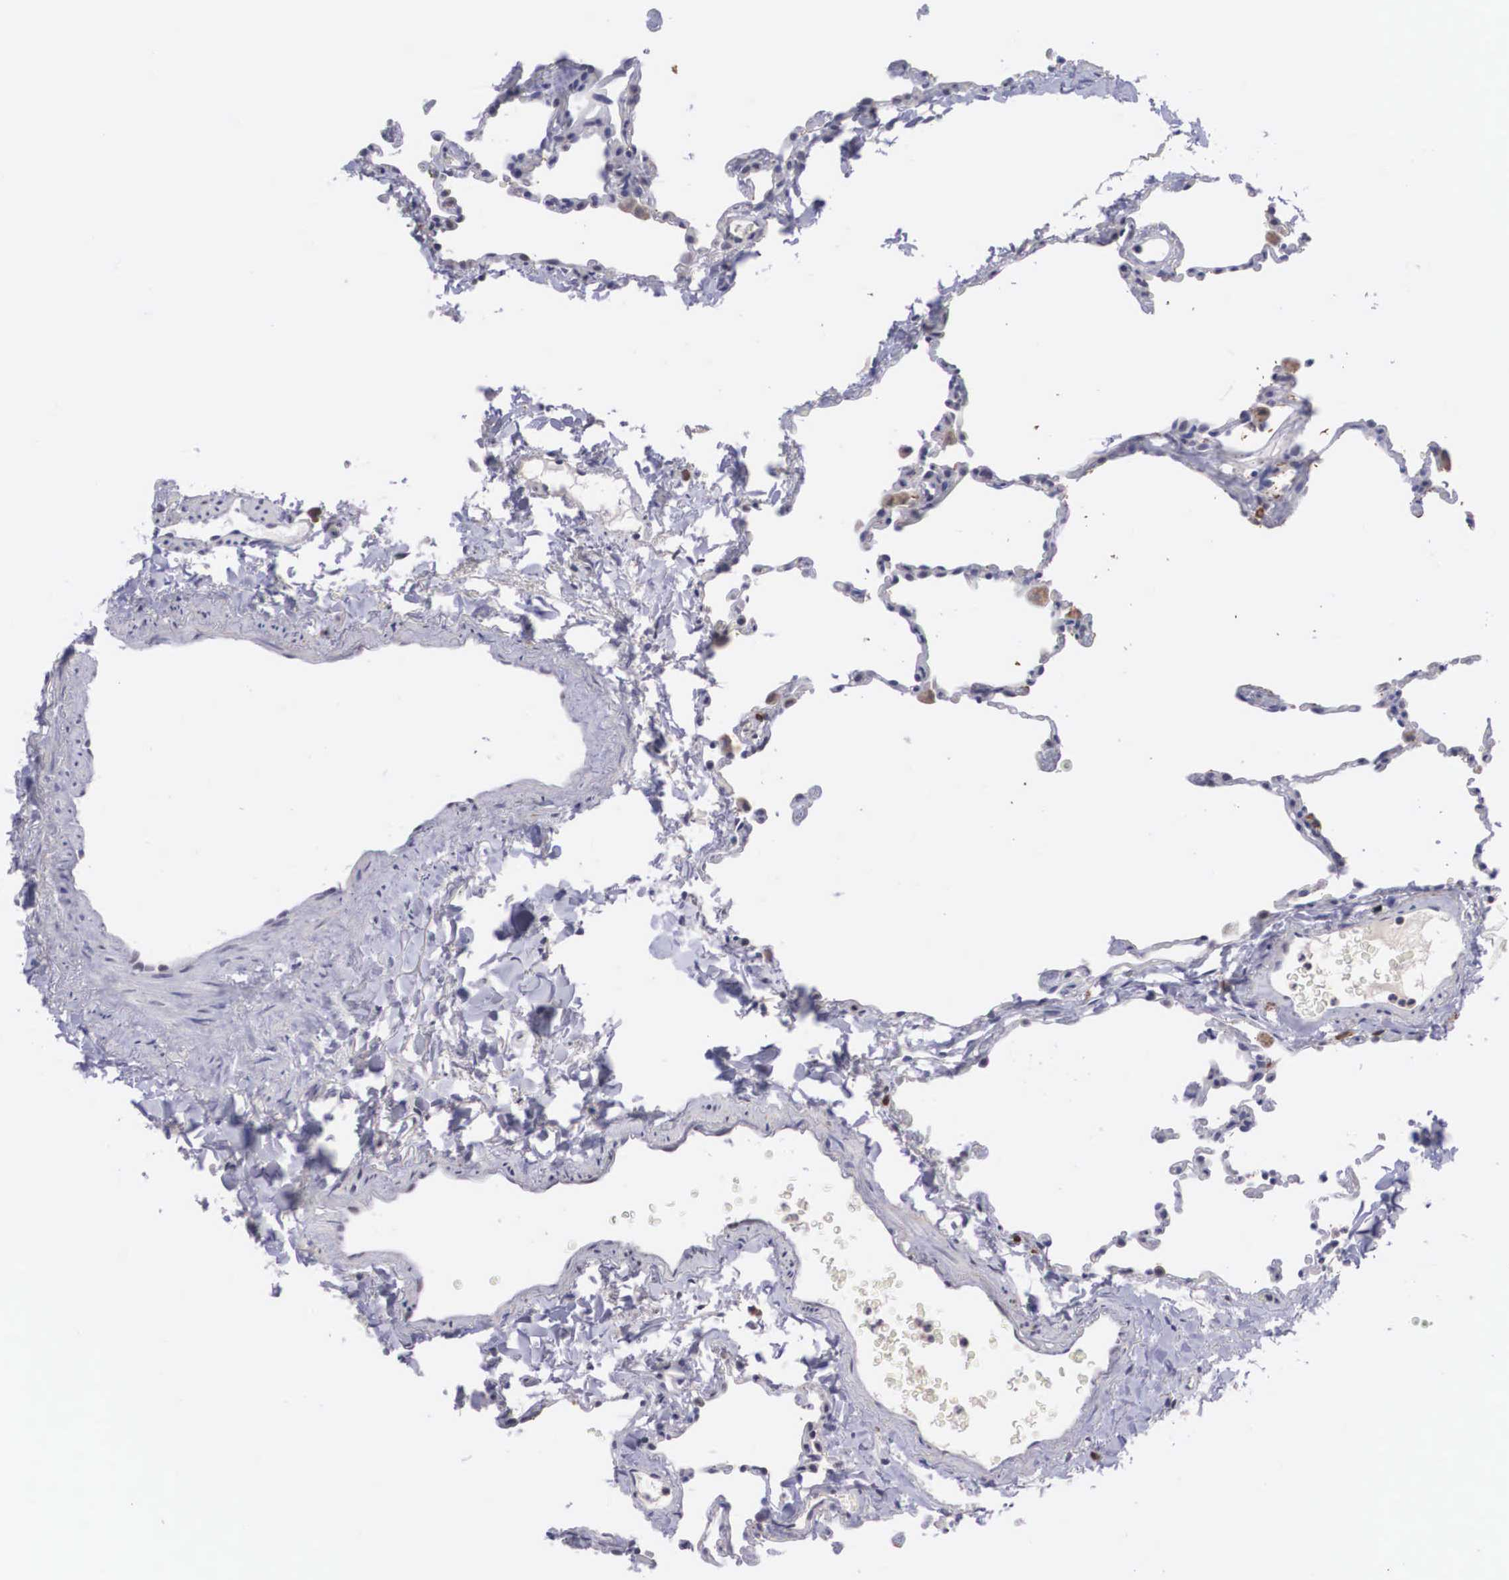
{"staining": {"intensity": "weak", "quantity": "25%-75%", "location": "cytoplasmic/membranous"}, "tissue": "lung", "cell_type": "Alveolar cells", "image_type": "normal", "snomed": [{"axis": "morphology", "description": "Normal tissue, NOS"}, {"axis": "topography", "description": "Lung"}], "caption": "This histopathology image displays immunohistochemistry (IHC) staining of benign human lung, with low weak cytoplasmic/membranous staining in approximately 25%-75% of alveolar cells.", "gene": "NINL", "patient": {"sex": "female", "age": 61}}